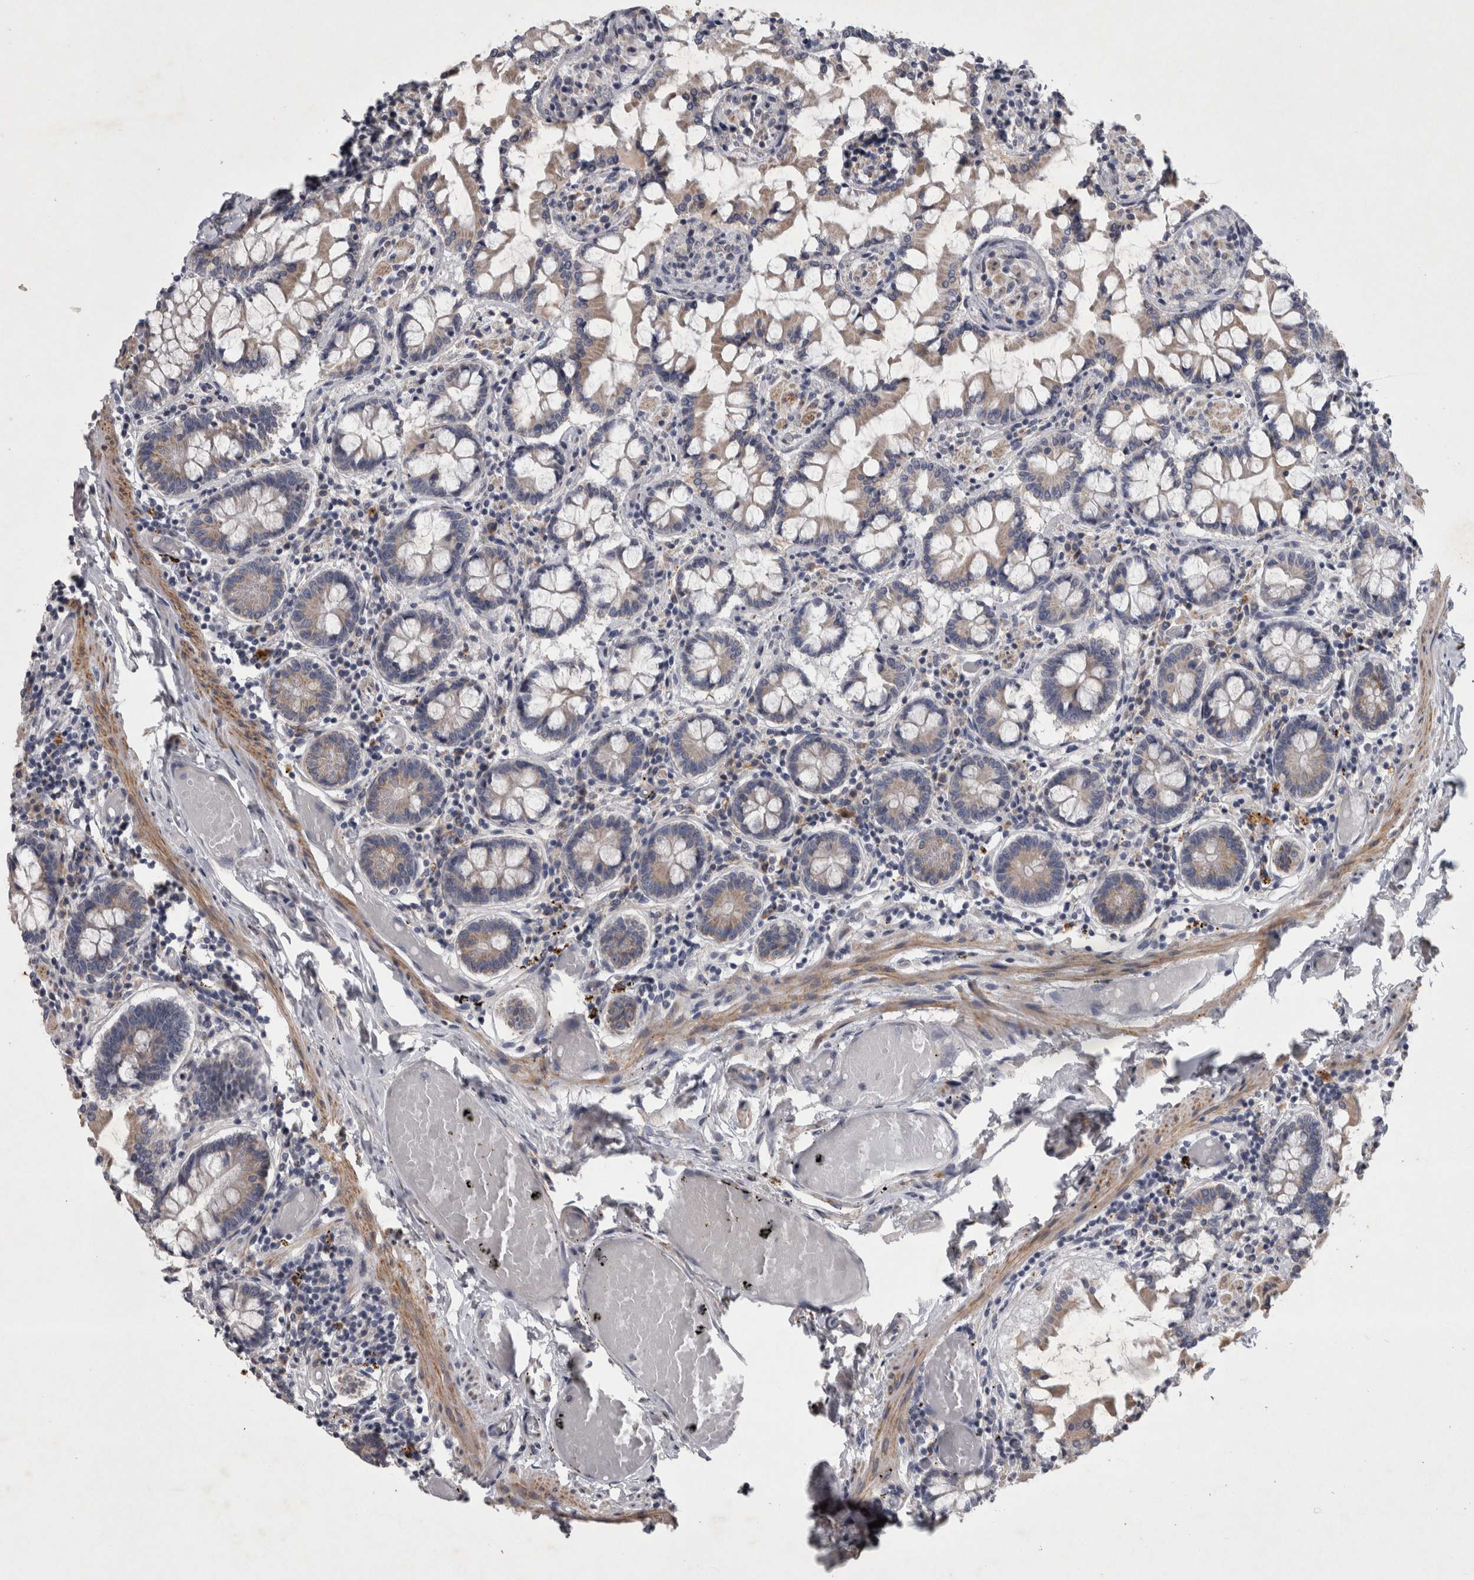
{"staining": {"intensity": "weak", "quantity": ">75%", "location": "cytoplasmic/membranous"}, "tissue": "small intestine", "cell_type": "Glandular cells", "image_type": "normal", "snomed": [{"axis": "morphology", "description": "Normal tissue, NOS"}, {"axis": "topography", "description": "Small intestine"}], "caption": "This micrograph exhibits immunohistochemistry (IHC) staining of normal small intestine, with low weak cytoplasmic/membranous expression in about >75% of glandular cells.", "gene": "DBT", "patient": {"sex": "male", "age": 41}}